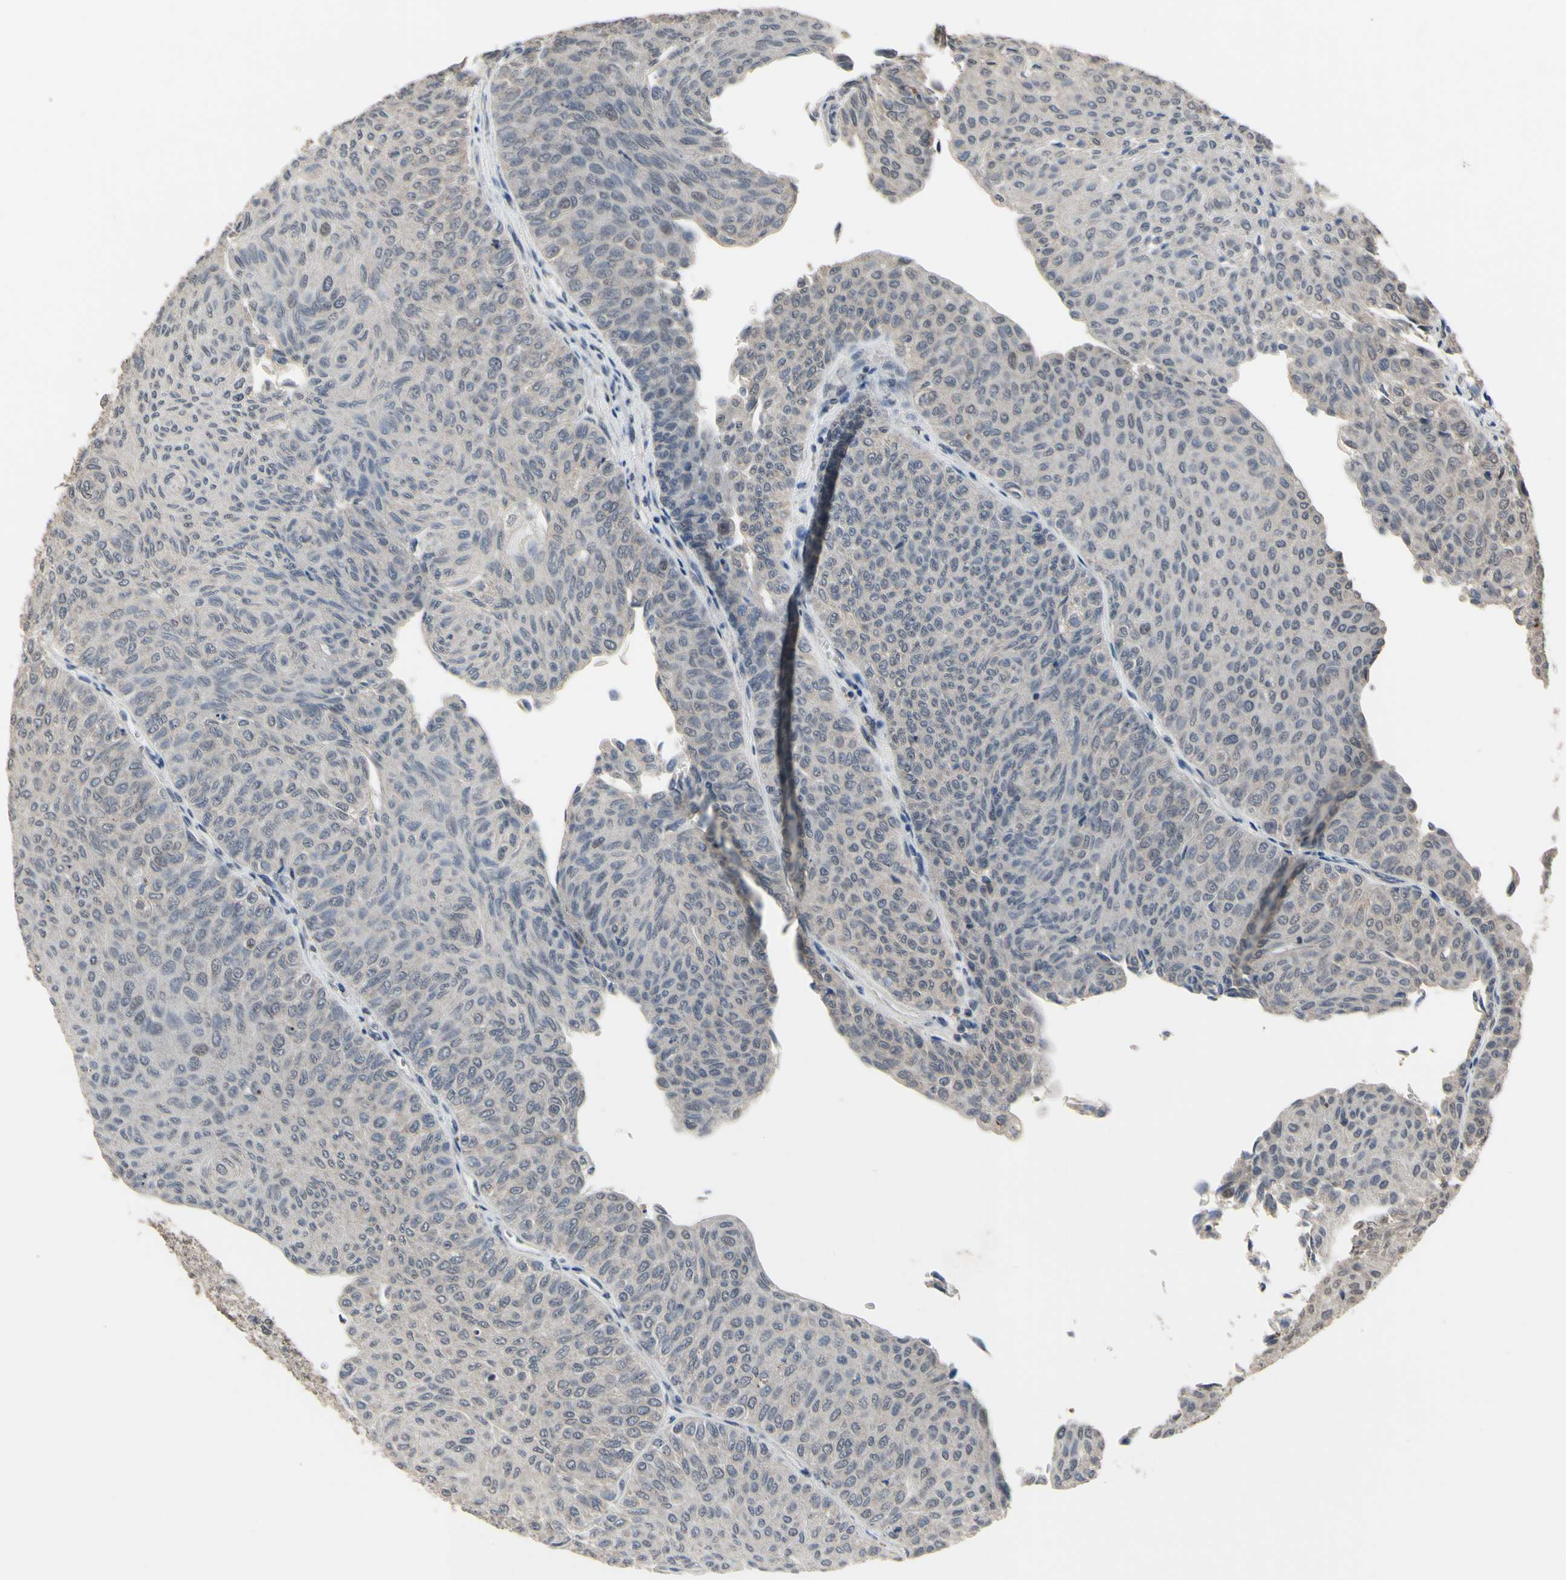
{"staining": {"intensity": "negative", "quantity": "none", "location": "none"}, "tissue": "urothelial cancer", "cell_type": "Tumor cells", "image_type": "cancer", "snomed": [{"axis": "morphology", "description": "Urothelial carcinoma, Low grade"}, {"axis": "topography", "description": "Urinary bladder"}], "caption": "Urothelial cancer was stained to show a protein in brown. There is no significant staining in tumor cells.", "gene": "ZNF174", "patient": {"sex": "male", "age": 78}}